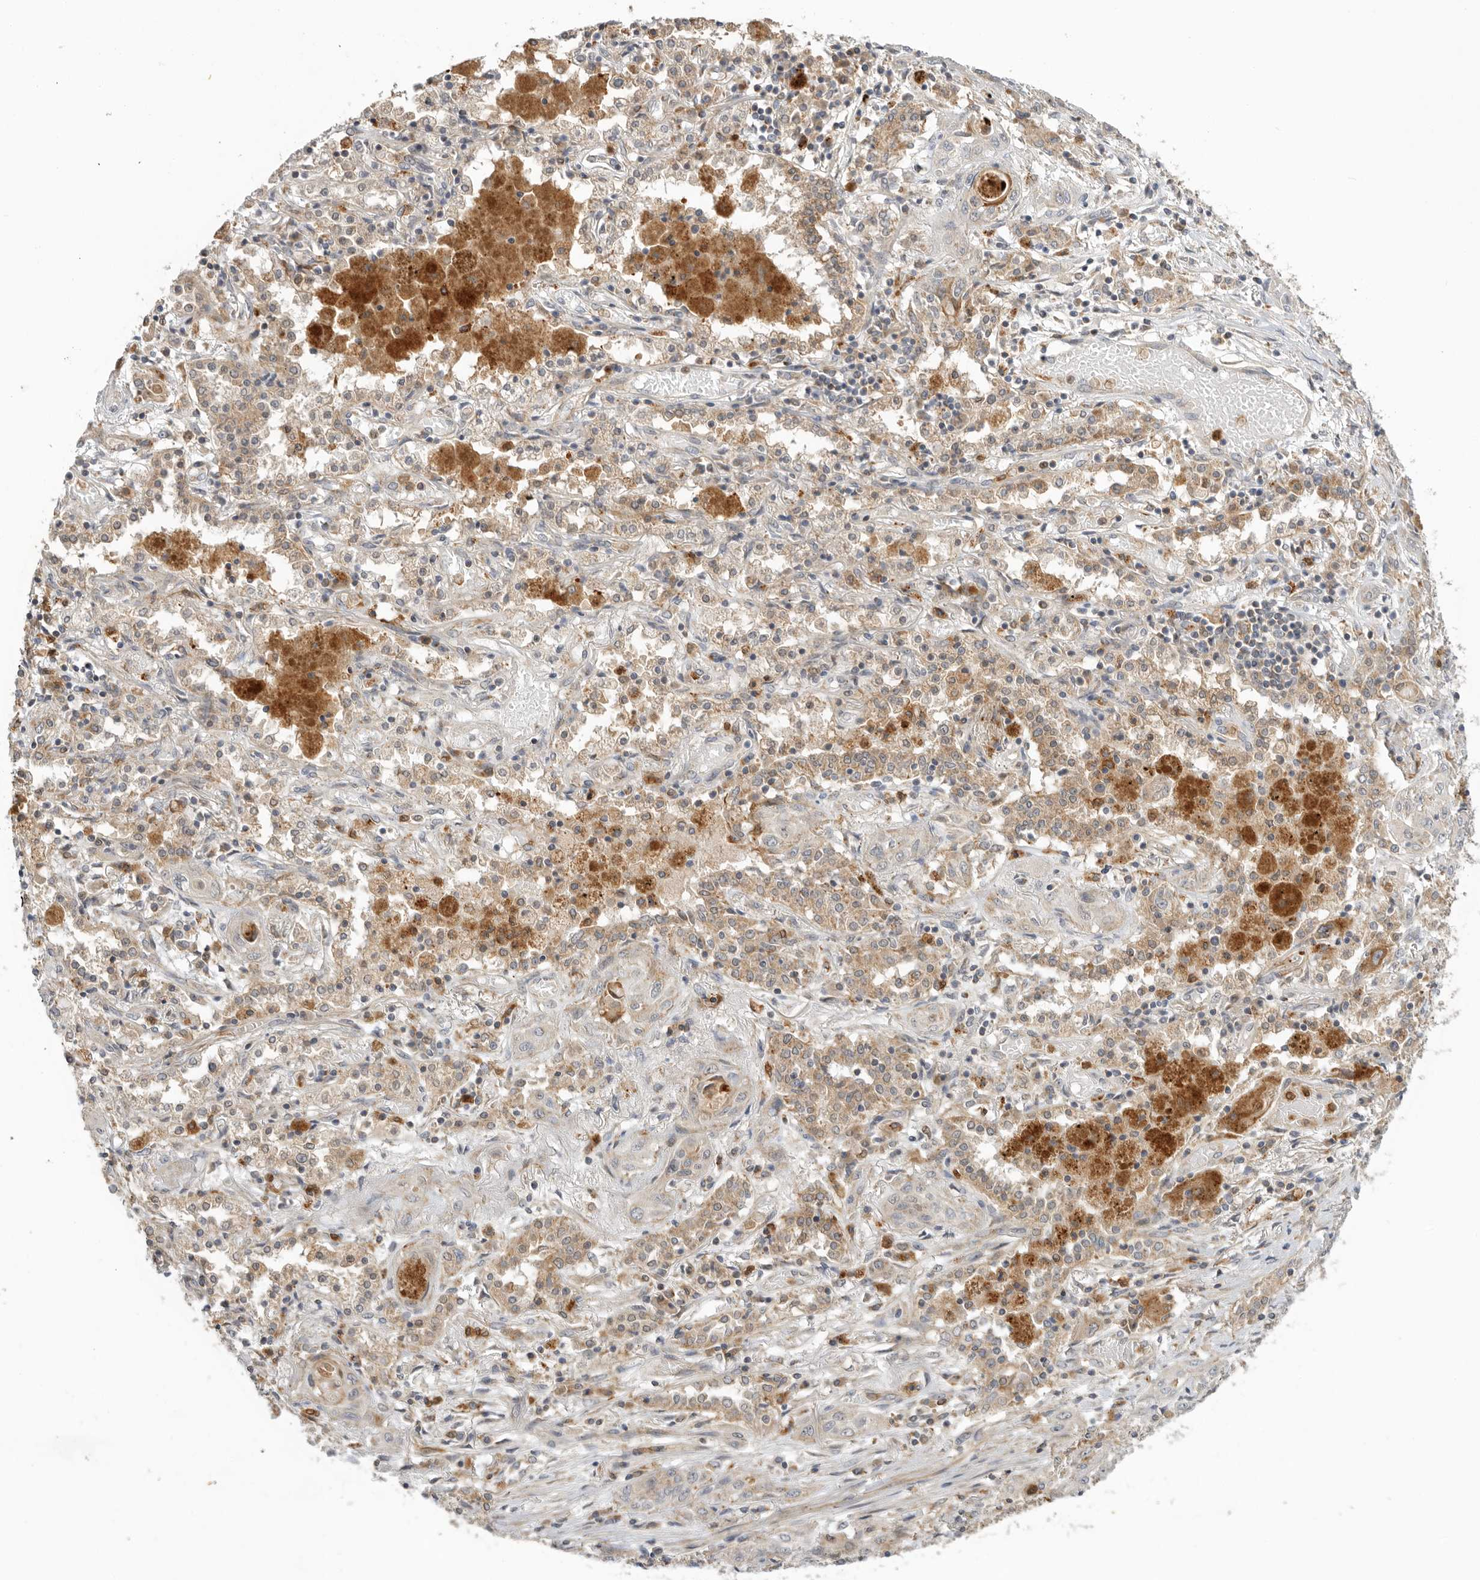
{"staining": {"intensity": "weak", "quantity": ">75%", "location": "cytoplasmic/membranous"}, "tissue": "lung cancer", "cell_type": "Tumor cells", "image_type": "cancer", "snomed": [{"axis": "morphology", "description": "Squamous cell carcinoma, NOS"}, {"axis": "topography", "description": "Lung"}], "caption": "Immunohistochemical staining of lung cancer (squamous cell carcinoma) reveals weak cytoplasmic/membranous protein positivity in about >75% of tumor cells.", "gene": "GNE", "patient": {"sex": "female", "age": 47}}